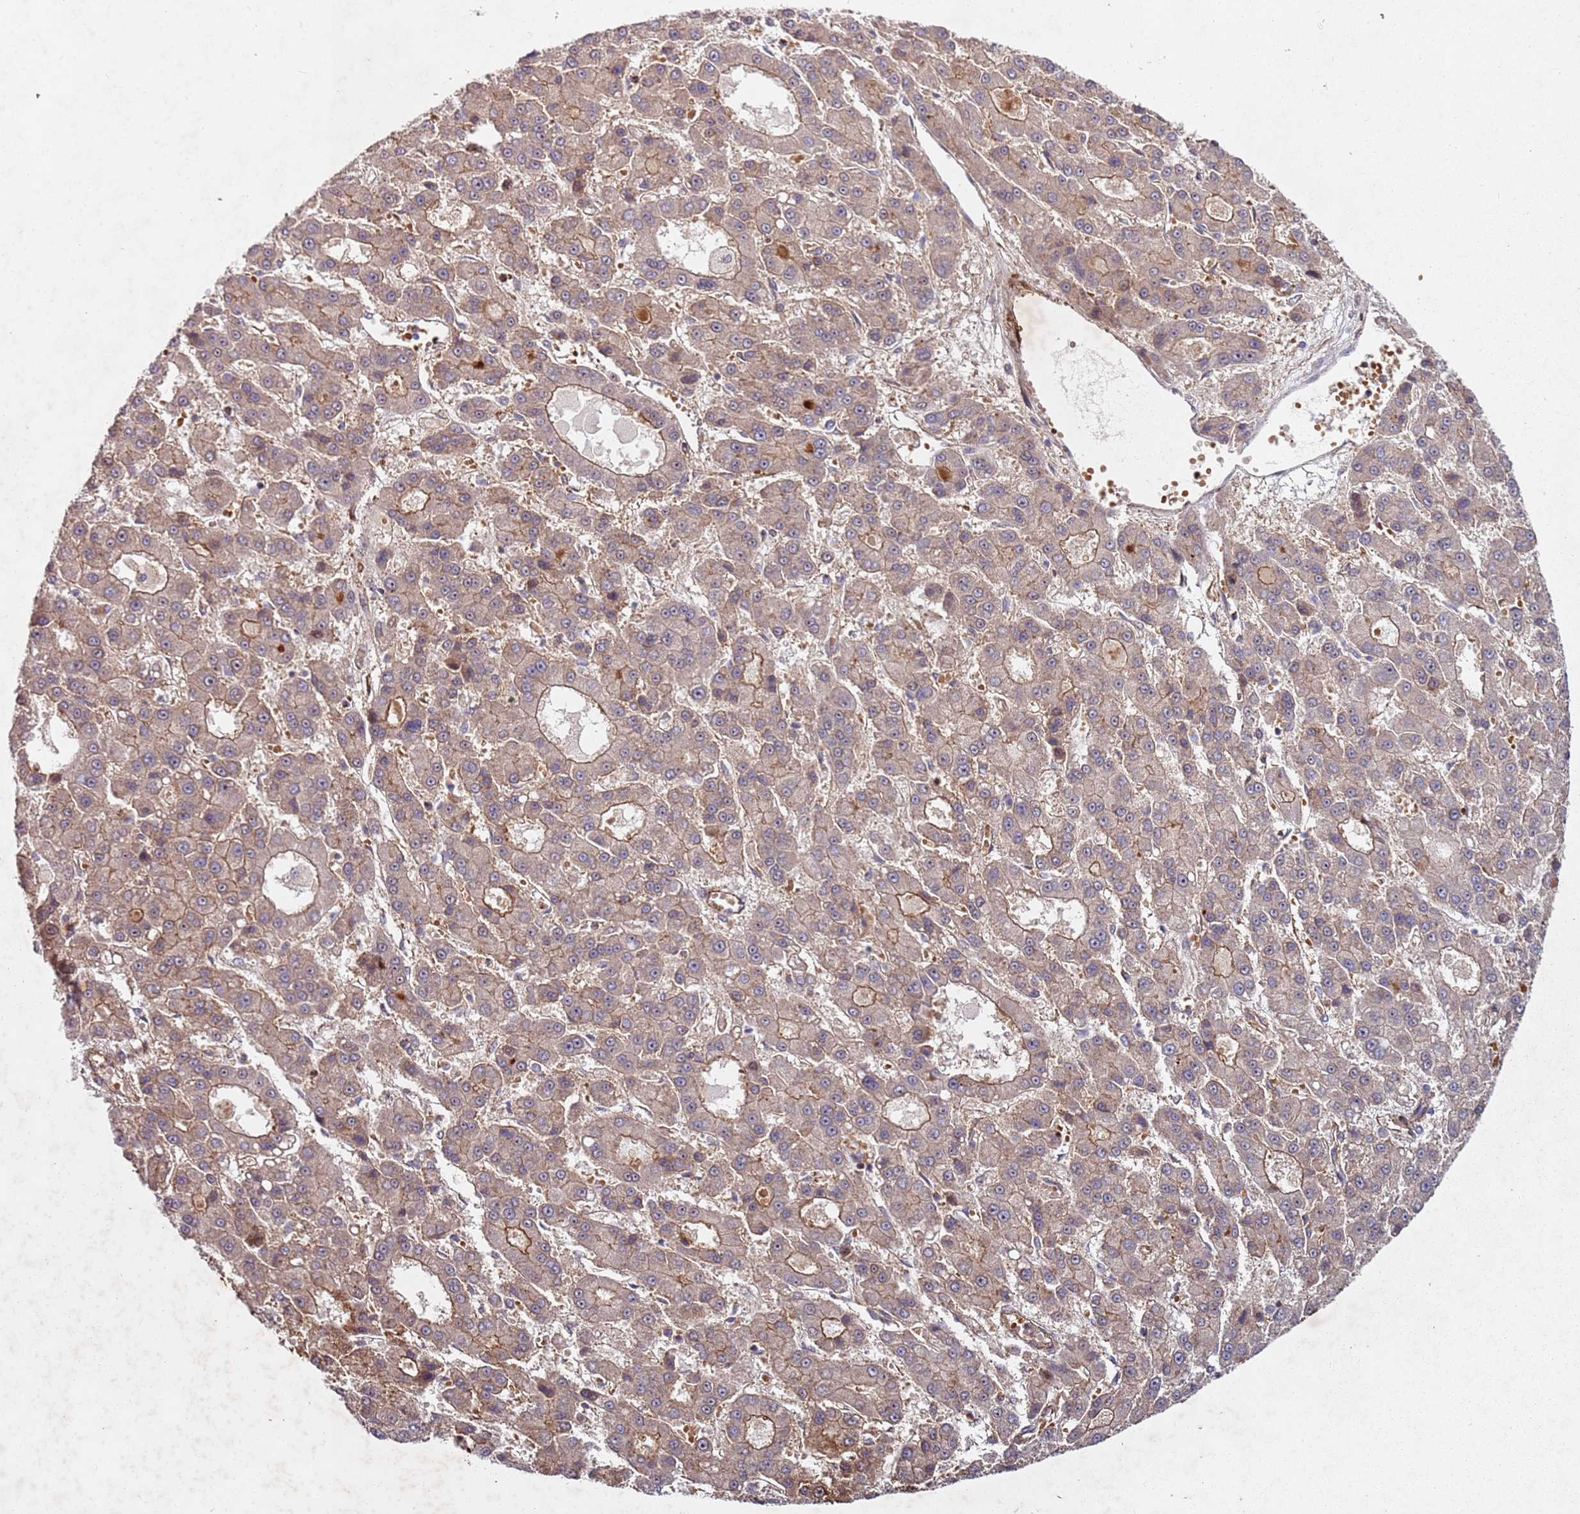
{"staining": {"intensity": "weak", "quantity": ">75%", "location": "cytoplasmic/membranous"}, "tissue": "liver cancer", "cell_type": "Tumor cells", "image_type": "cancer", "snomed": [{"axis": "morphology", "description": "Carcinoma, Hepatocellular, NOS"}, {"axis": "topography", "description": "Liver"}], "caption": "Hepatocellular carcinoma (liver) tissue demonstrates weak cytoplasmic/membranous positivity in about >75% of tumor cells, visualized by immunohistochemistry.", "gene": "C2CD4B", "patient": {"sex": "male", "age": 70}}